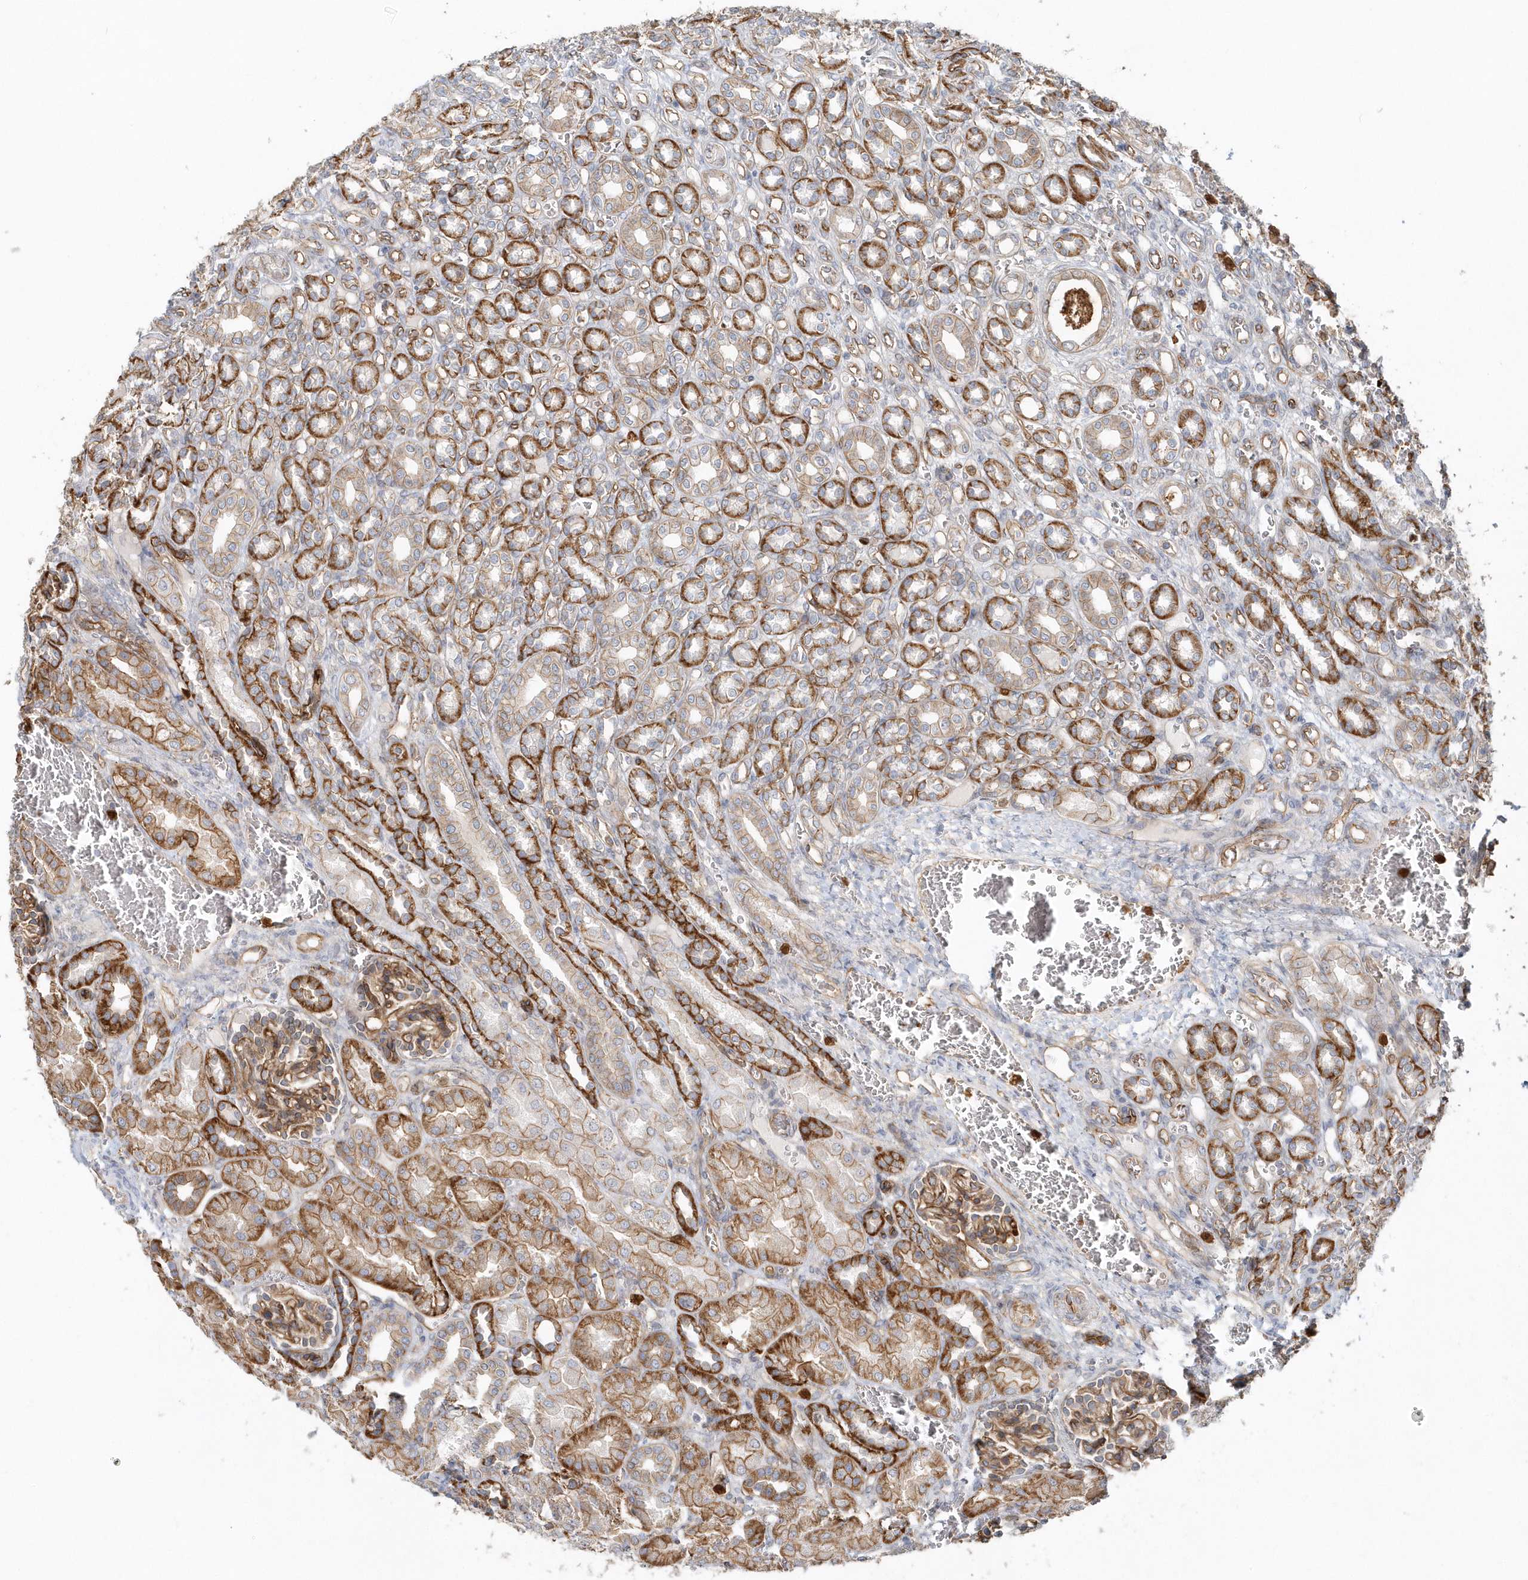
{"staining": {"intensity": "moderate", "quantity": ">75%", "location": "cytoplasmic/membranous"}, "tissue": "kidney", "cell_type": "Cells in glomeruli", "image_type": "normal", "snomed": [{"axis": "morphology", "description": "Normal tissue, NOS"}, {"axis": "morphology", "description": "Neoplasm, malignant, NOS"}, {"axis": "topography", "description": "Kidney"}], "caption": "Protein expression analysis of benign kidney reveals moderate cytoplasmic/membranous expression in approximately >75% of cells in glomeruli.", "gene": "DNAH1", "patient": {"sex": "female", "age": 1}}